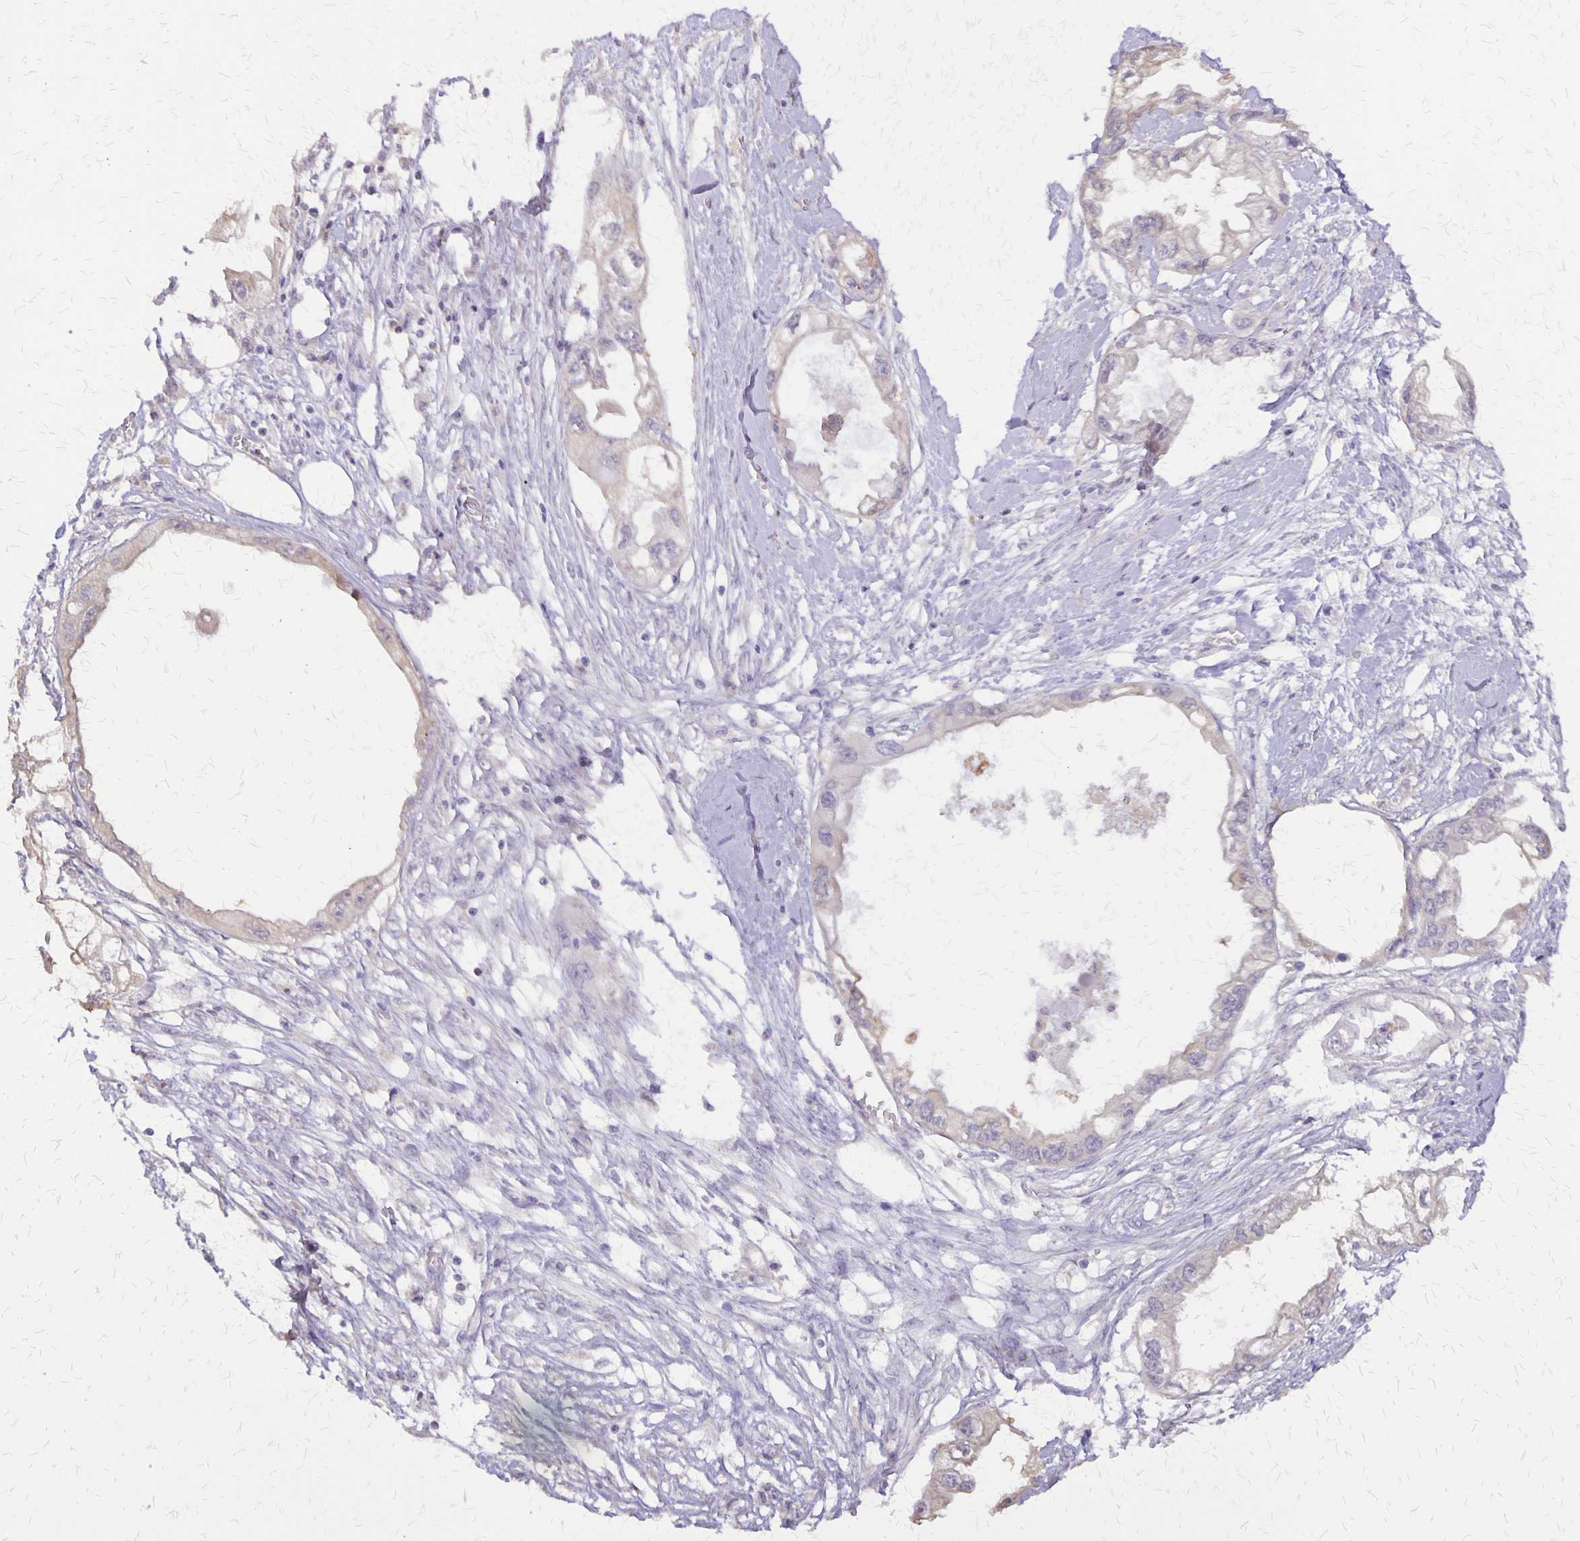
{"staining": {"intensity": "weak", "quantity": "25%-75%", "location": "cytoplasmic/membranous"}, "tissue": "endometrial cancer", "cell_type": "Tumor cells", "image_type": "cancer", "snomed": [{"axis": "morphology", "description": "Adenocarcinoma, NOS"}, {"axis": "morphology", "description": "Adenocarcinoma, metastatic, NOS"}, {"axis": "topography", "description": "Adipose tissue"}, {"axis": "topography", "description": "Endometrium"}], "caption": "A photomicrograph of metastatic adenocarcinoma (endometrial) stained for a protein displays weak cytoplasmic/membranous brown staining in tumor cells.", "gene": "SI", "patient": {"sex": "female", "age": 67}}